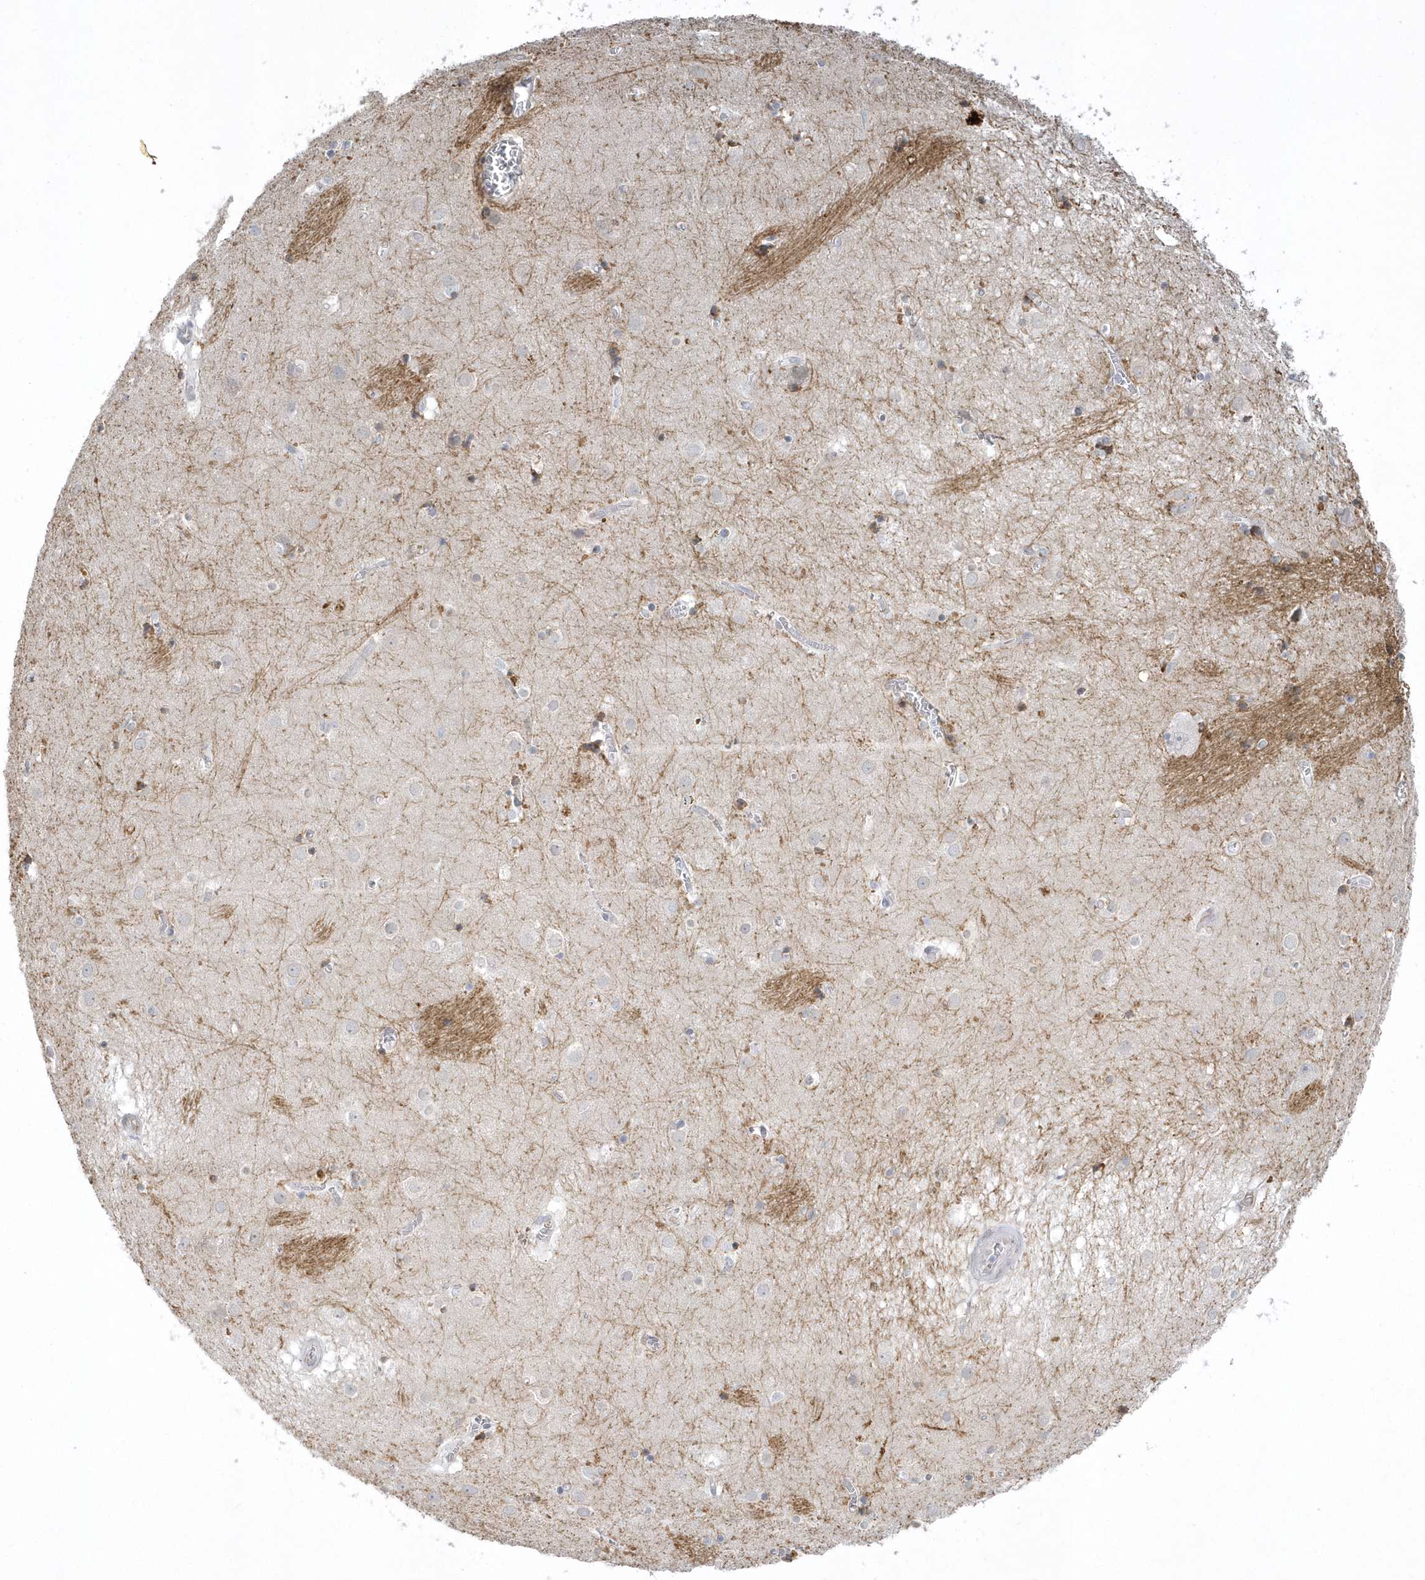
{"staining": {"intensity": "moderate", "quantity": "<25%", "location": "cytoplasmic/membranous"}, "tissue": "caudate", "cell_type": "Glial cells", "image_type": "normal", "snomed": [{"axis": "morphology", "description": "Normal tissue, NOS"}, {"axis": "topography", "description": "Lateral ventricle wall"}], "caption": "IHC (DAB (3,3'-diaminobenzidine)) staining of unremarkable human caudate demonstrates moderate cytoplasmic/membranous protein staining in approximately <25% of glial cells.", "gene": "ZC3H12D", "patient": {"sex": "male", "age": 70}}